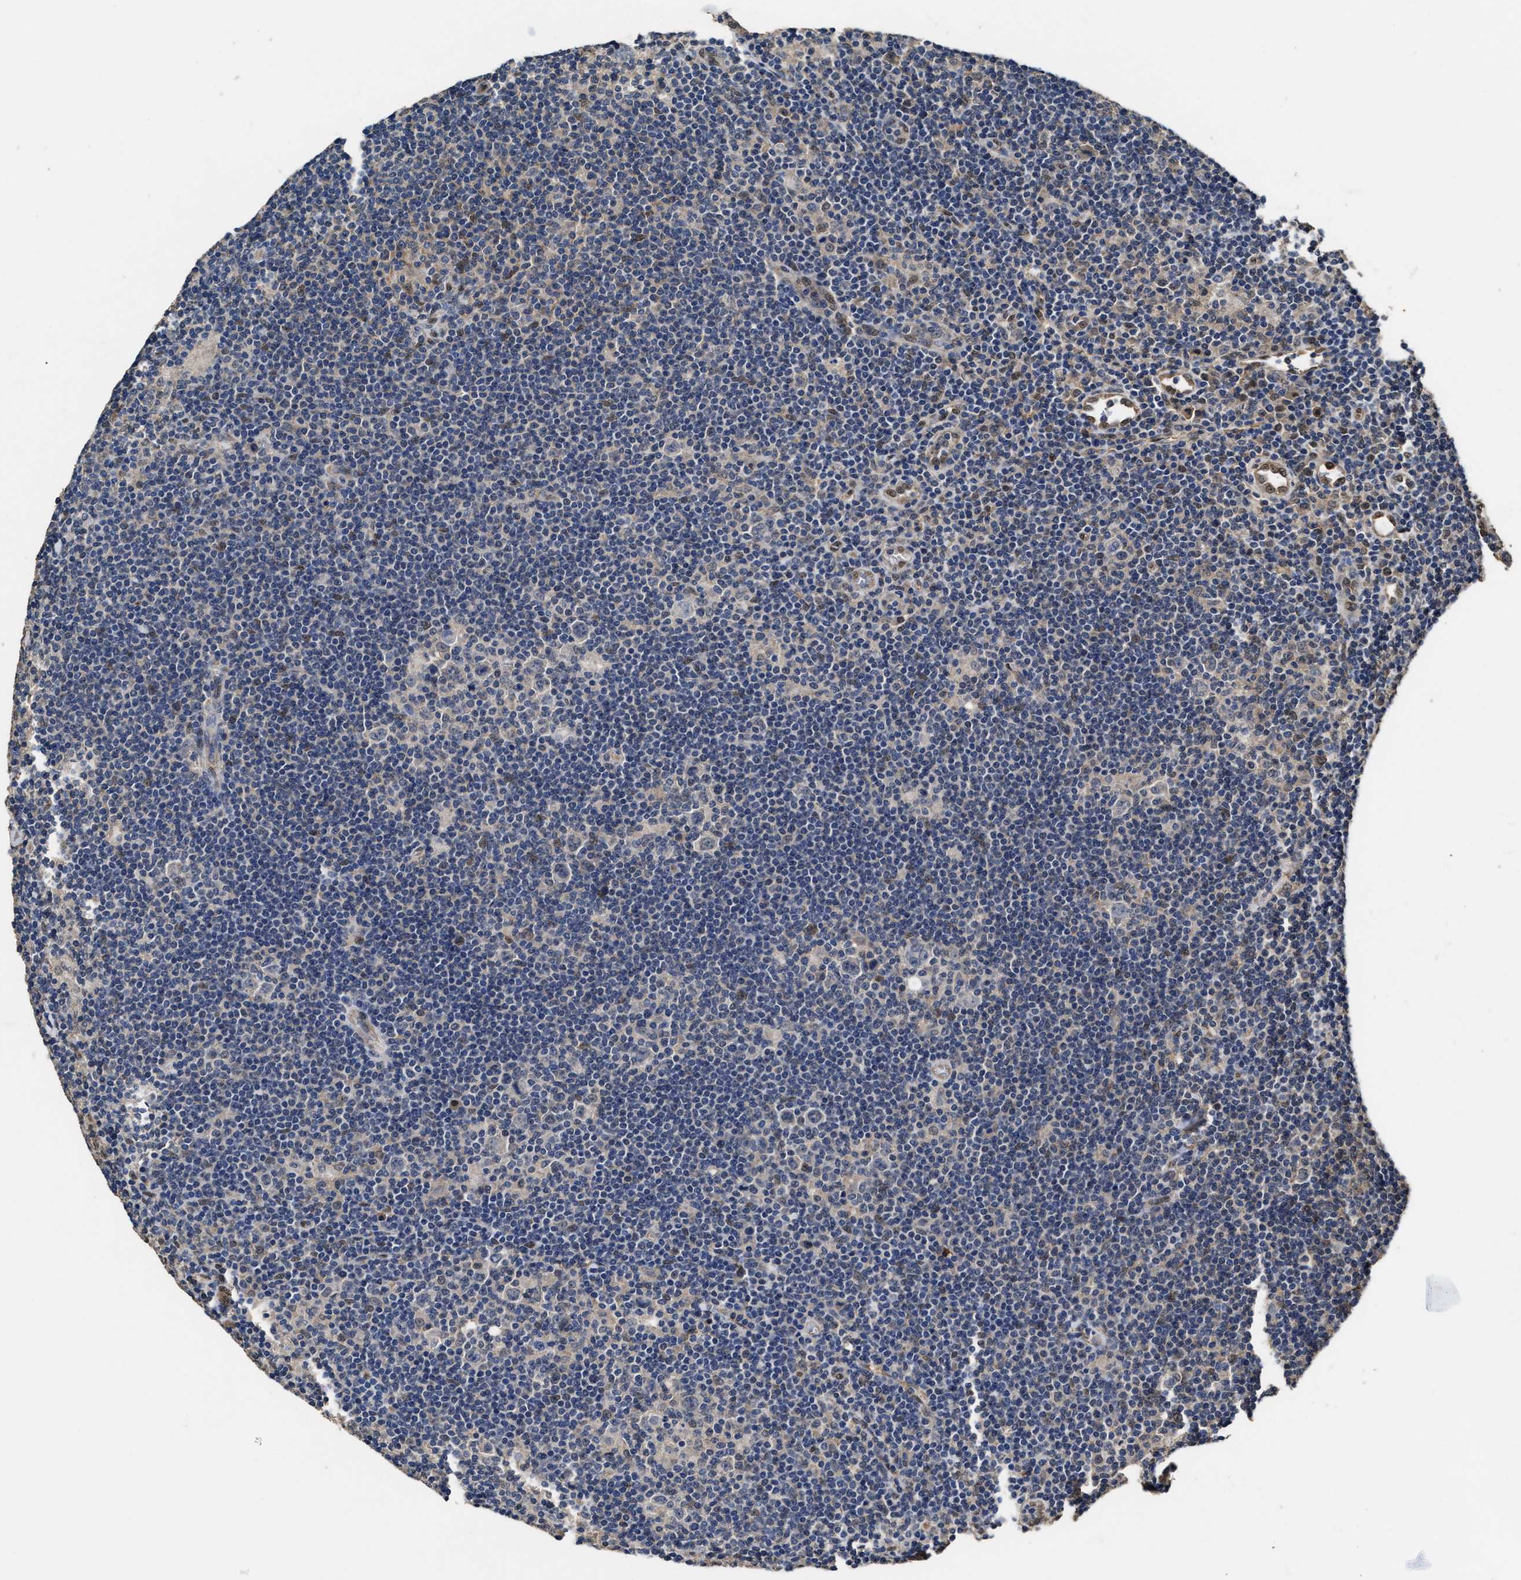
{"staining": {"intensity": "negative", "quantity": "none", "location": "none"}, "tissue": "lymphoma", "cell_type": "Tumor cells", "image_type": "cancer", "snomed": [{"axis": "morphology", "description": "Hodgkin's disease, NOS"}, {"axis": "topography", "description": "Lymph node"}], "caption": "Immunohistochemistry (IHC) photomicrograph of neoplastic tissue: human lymphoma stained with DAB (3,3'-diaminobenzidine) demonstrates no significant protein staining in tumor cells.", "gene": "YWHAE", "patient": {"sex": "female", "age": 57}}